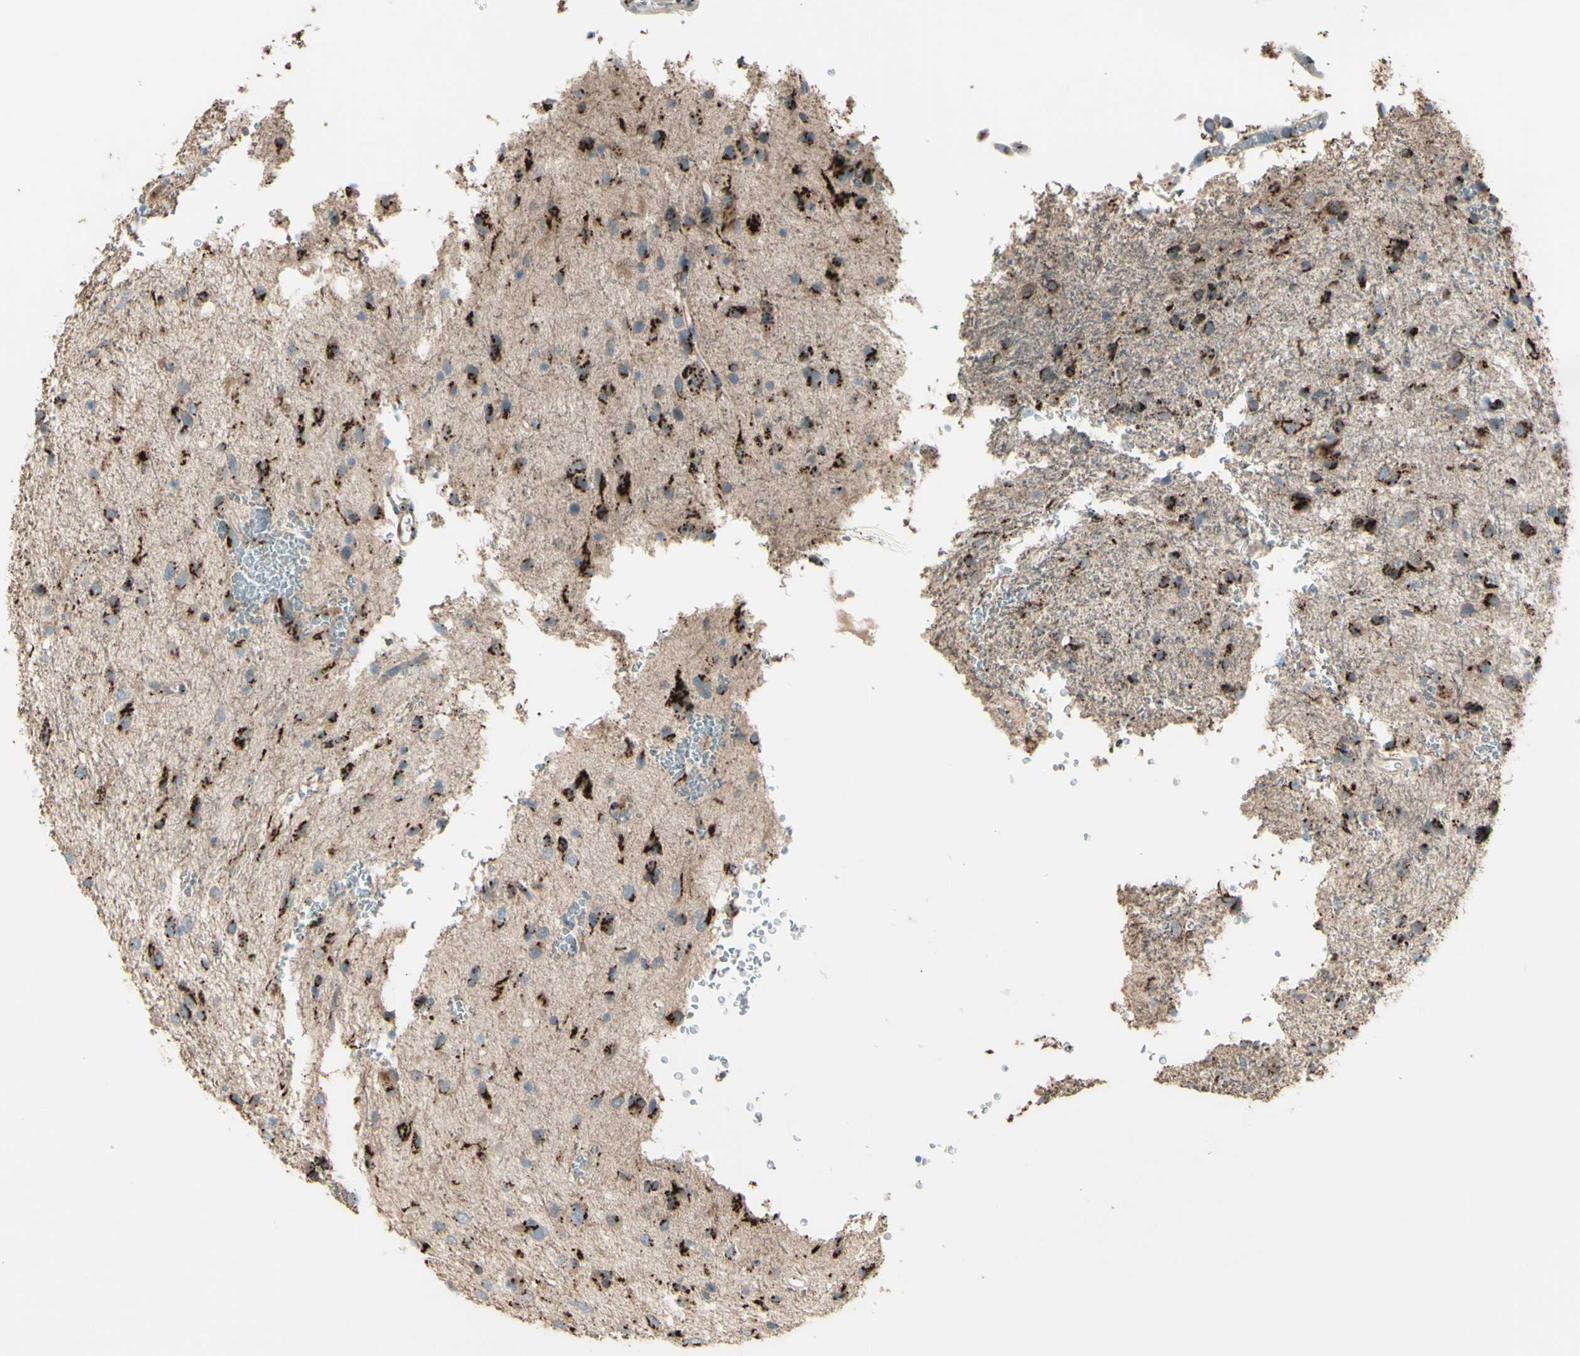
{"staining": {"intensity": "moderate", "quantity": ">75%", "location": "cytoplasmic/membranous"}, "tissue": "glioma", "cell_type": "Tumor cells", "image_type": "cancer", "snomed": [{"axis": "morphology", "description": "Glioma, malignant, Low grade"}, {"axis": "topography", "description": "Brain"}], "caption": "The micrograph shows staining of glioma, revealing moderate cytoplasmic/membranous protein staining (brown color) within tumor cells. The protein of interest is shown in brown color, while the nuclei are stained blue.", "gene": "BPNT2", "patient": {"sex": "male", "age": 77}}